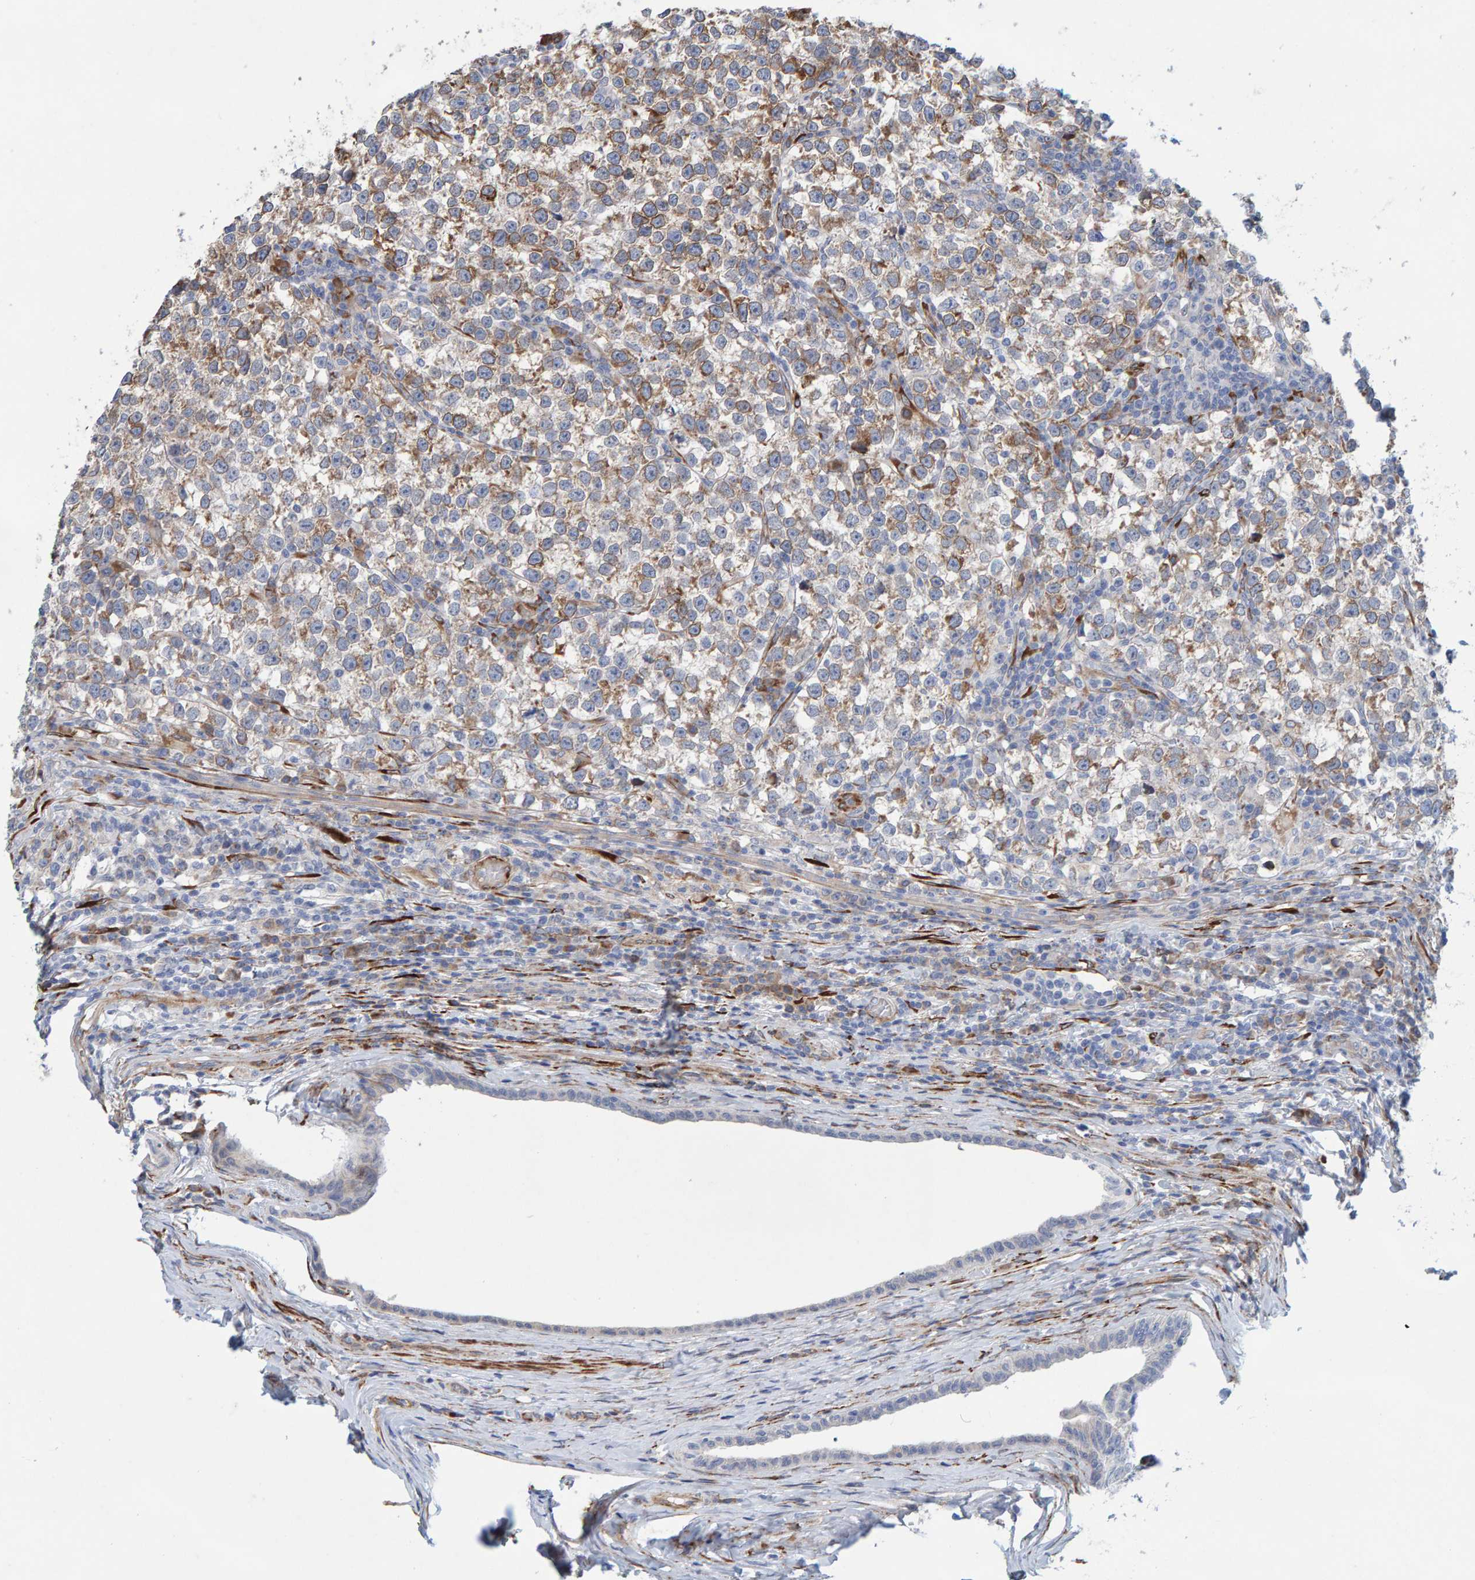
{"staining": {"intensity": "moderate", "quantity": ">75%", "location": "cytoplasmic/membranous"}, "tissue": "testis cancer", "cell_type": "Tumor cells", "image_type": "cancer", "snomed": [{"axis": "morphology", "description": "Normal tissue, NOS"}, {"axis": "morphology", "description": "Seminoma, NOS"}, {"axis": "topography", "description": "Testis"}], "caption": "About >75% of tumor cells in human testis cancer show moderate cytoplasmic/membranous protein positivity as visualized by brown immunohistochemical staining.", "gene": "MMP16", "patient": {"sex": "male", "age": 43}}